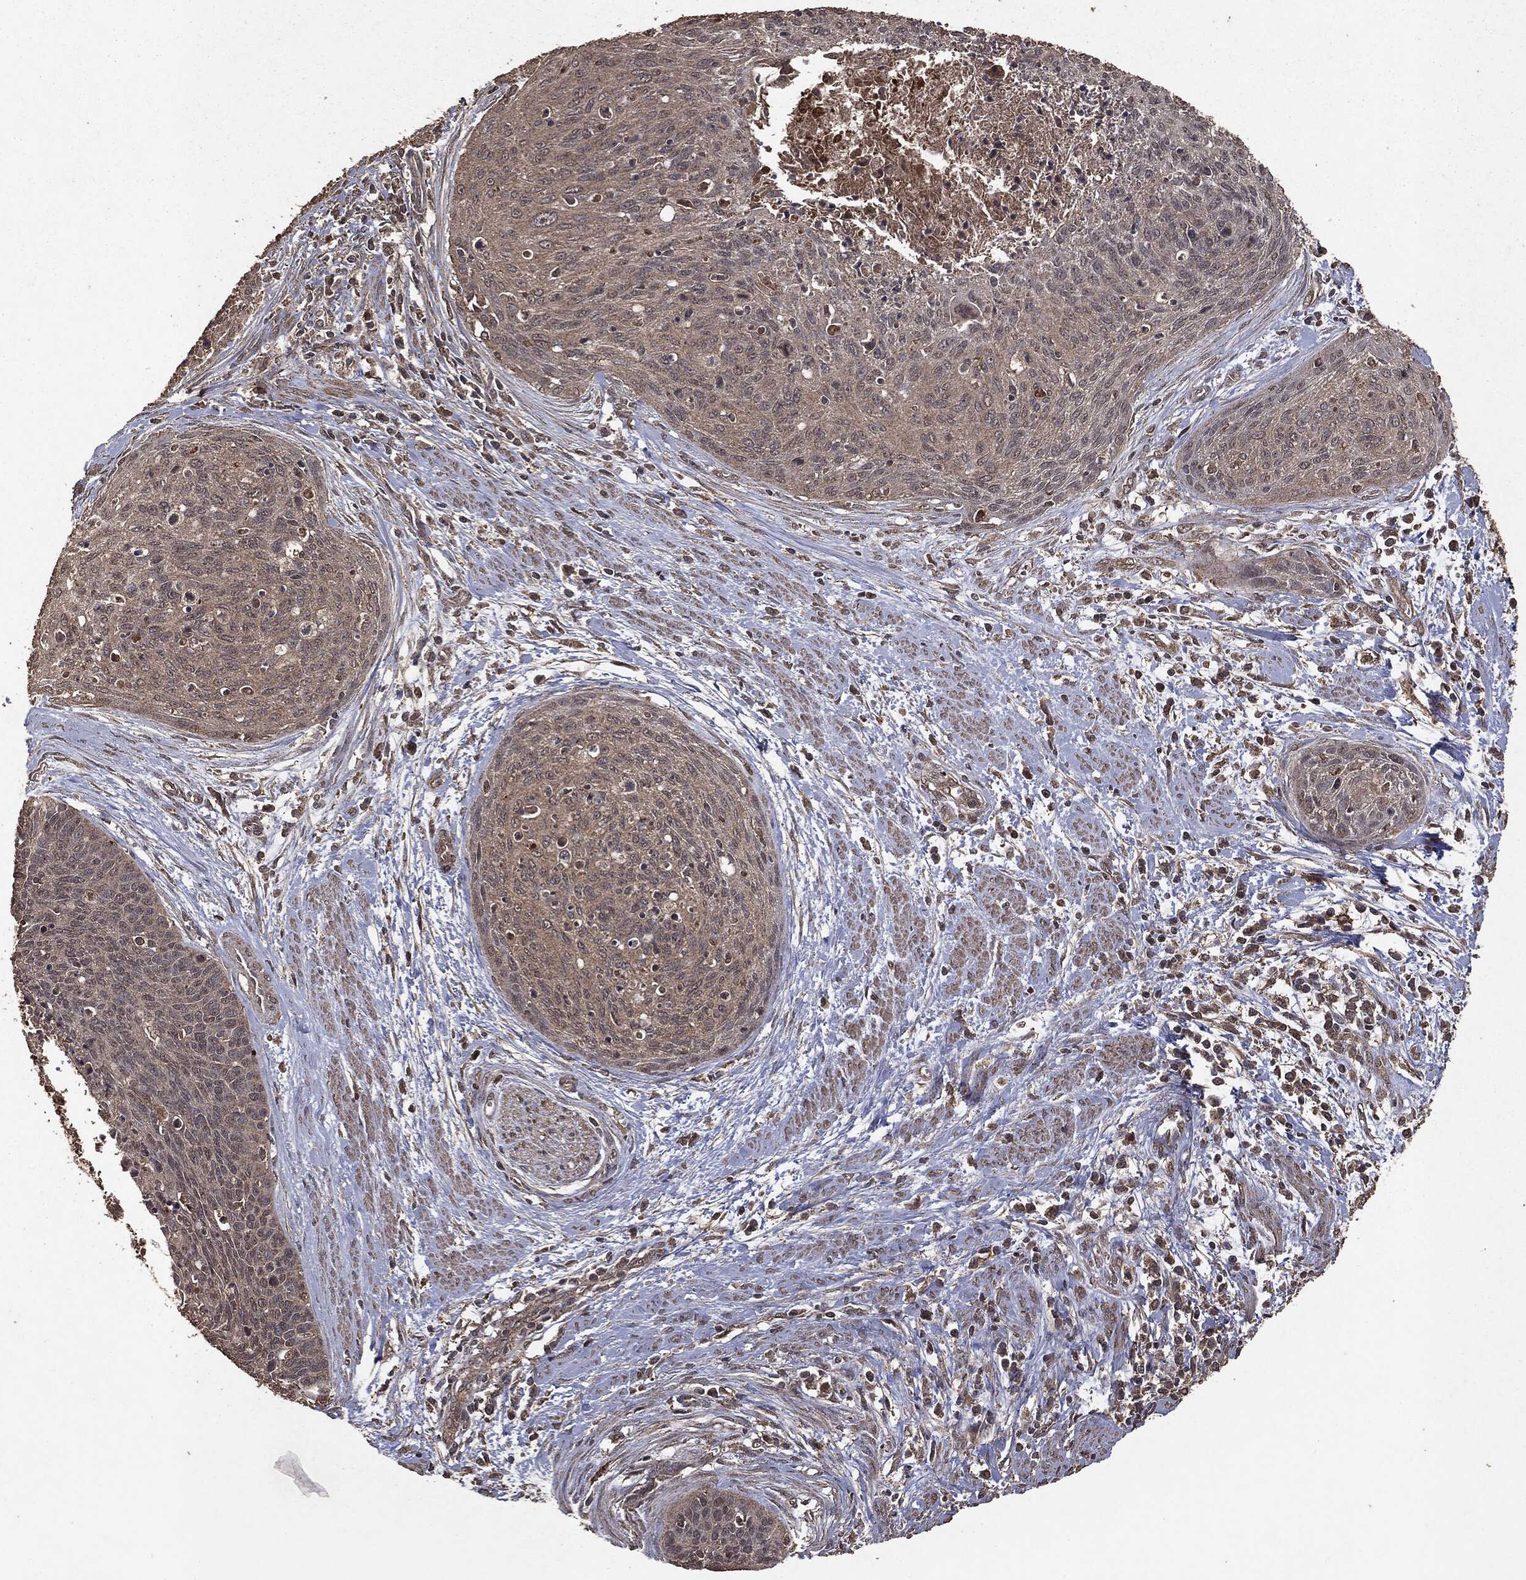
{"staining": {"intensity": "negative", "quantity": "none", "location": "none"}, "tissue": "cervical cancer", "cell_type": "Tumor cells", "image_type": "cancer", "snomed": [{"axis": "morphology", "description": "Squamous cell carcinoma, NOS"}, {"axis": "topography", "description": "Cervix"}], "caption": "Immunohistochemical staining of cervical squamous cell carcinoma exhibits no significant positivity in tumor cells.", "gene": "NME1", "patient": {"sex": "female", "age": 55}}